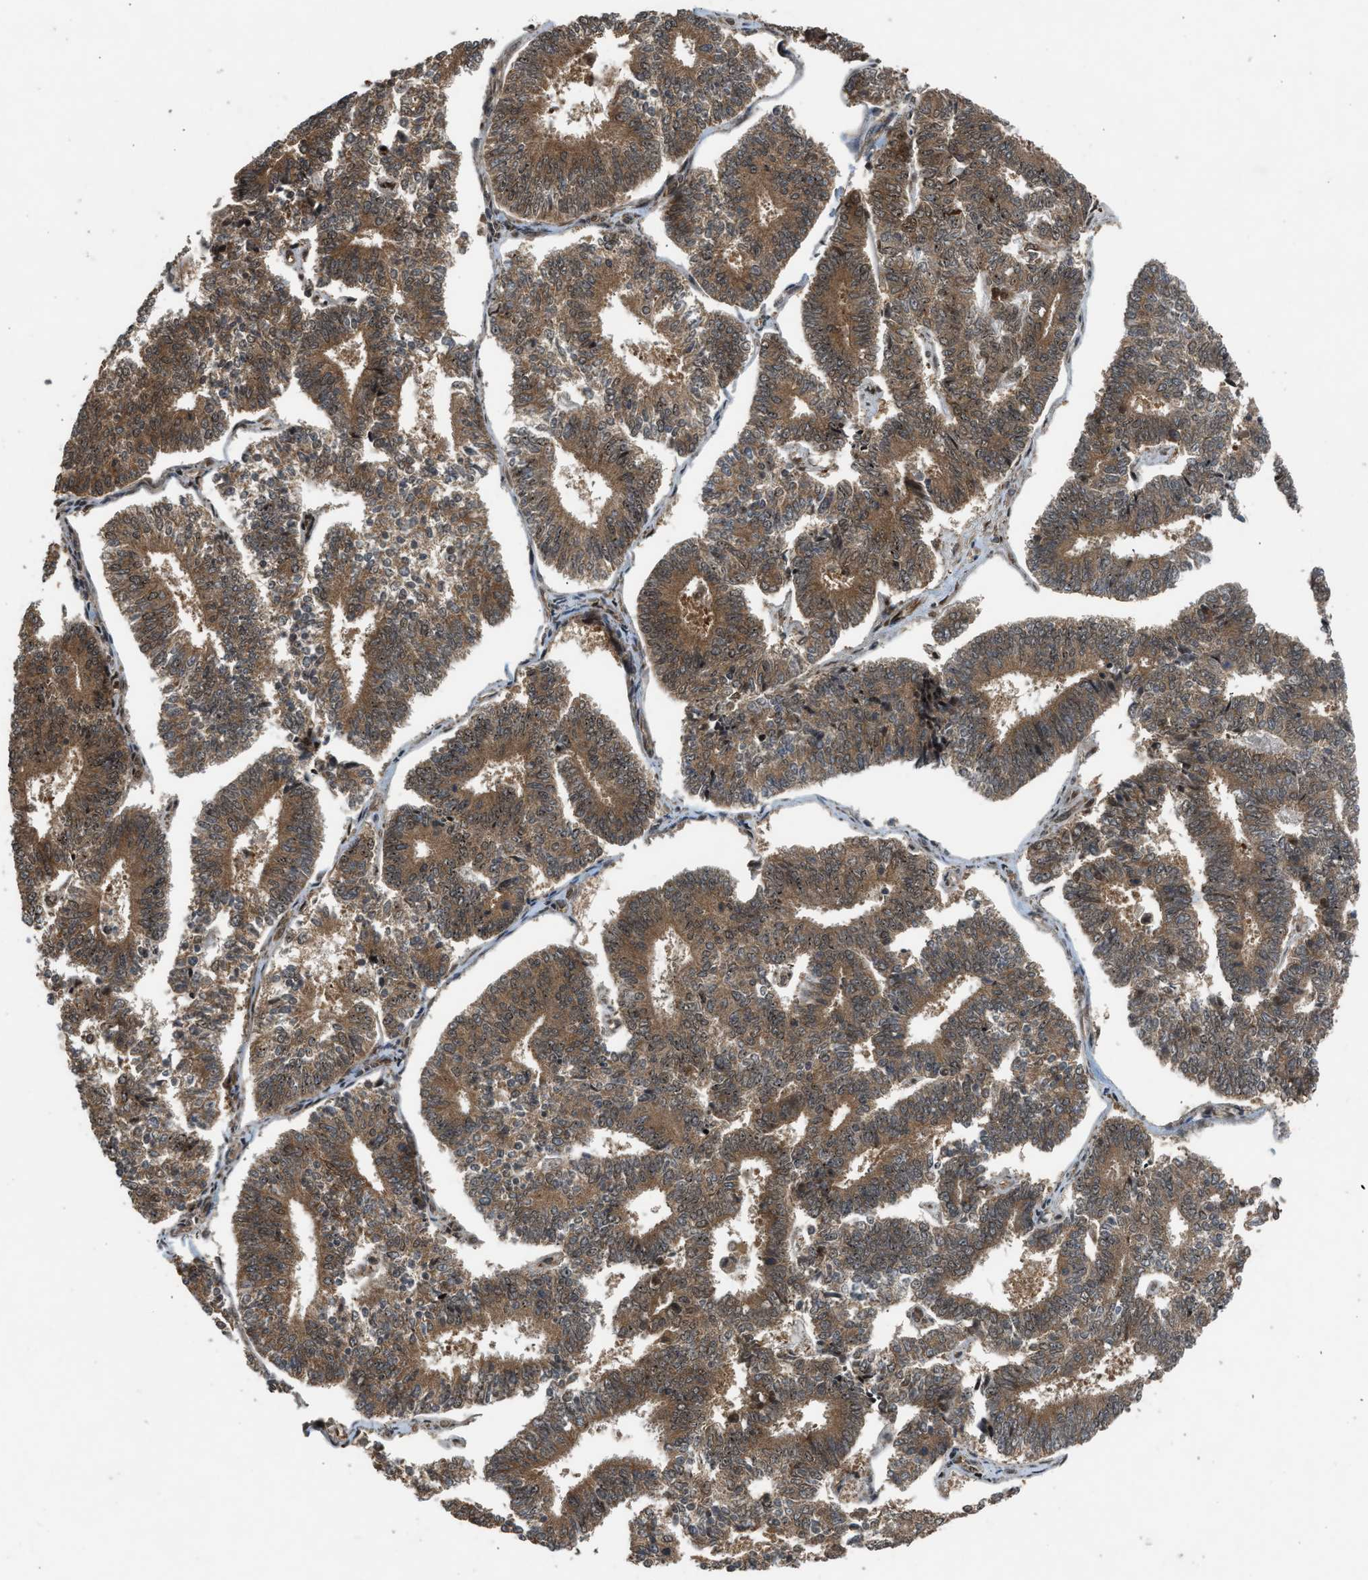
{"staining": {"intensity": "strong", "quantity": ">75%", "location": "cytoplasmic/membranous"}, "tissue": "endometrial cancer", "cell_type": "Tumor cells", "image_type": "cancer", "snomed": [{"axis": "morphology", "description": "Adenocarcinoma, NOS"}, {"axis": "topography", "description": "Endometrium"}], "caption": "Protein expression analysis of human endometrial cancer (adenocarcinoma) reveals strong cytoplasmic/membranous expression in about >75% of tumor cells.", "gene": "TXNL1", "patient": {"sex": "female", "age": 70}}